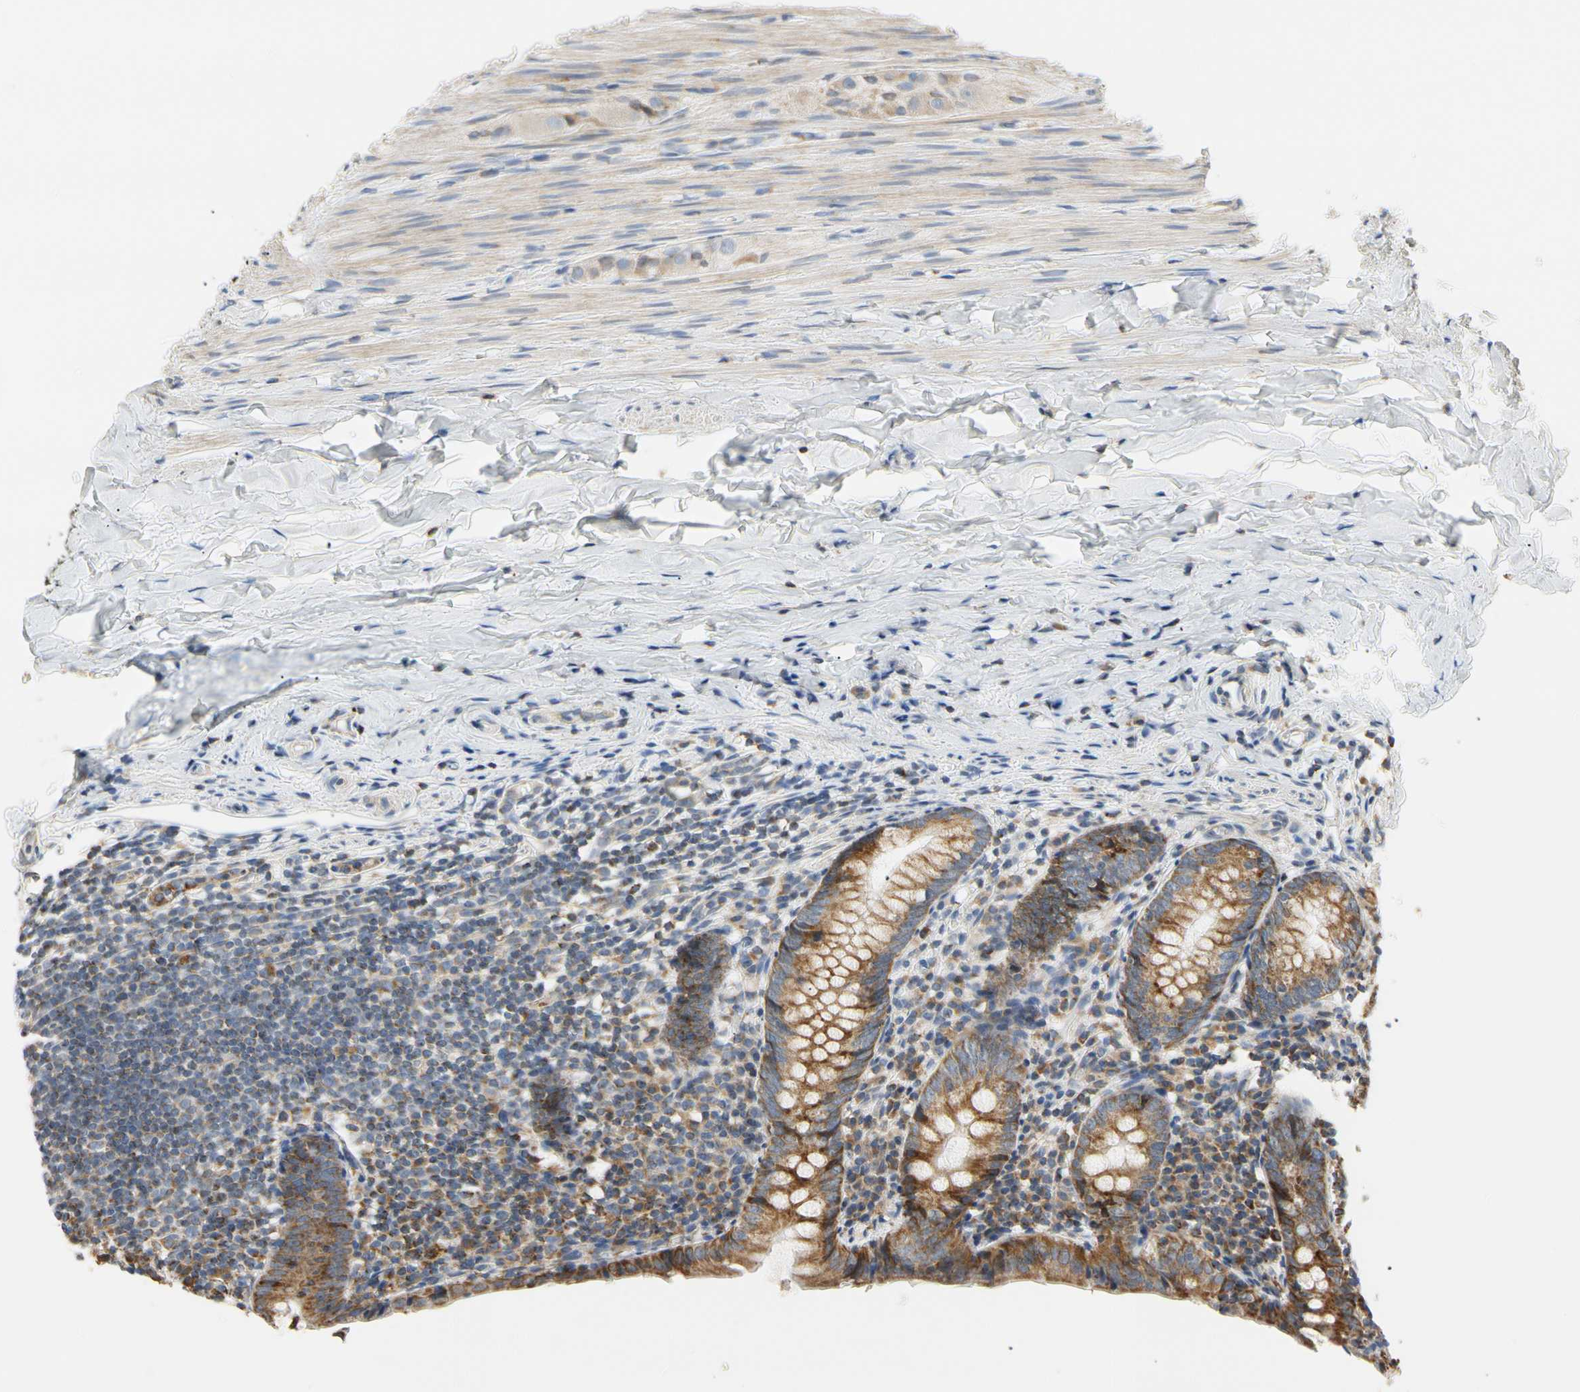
{"staining": {"intensity": "moderate", "quantity": ">75%", "location": "cytoplasmic/membranous"}, "tissue": "appendix", "cell_type": "Glandular cells", "image_type": "normal", "snomed": [{"axis": "morphology", "description": "Normal tissue, NOS"}, {"axis": "topography", "description": "Appendix"}], "caption": "Immunohistochemistry (IHC) of unremarkable appendix shows medium levels of moderate cytoplasmic/membranous expression in about >75% of glandular cells. The staining was performed using DAB to visualize the protein expression in brown, while the nuclei were stained in blue with hematoxylin (Magnification: 20x).", "gene": "PLGRKT", "patient": {"sex": "female", "age": 10}}